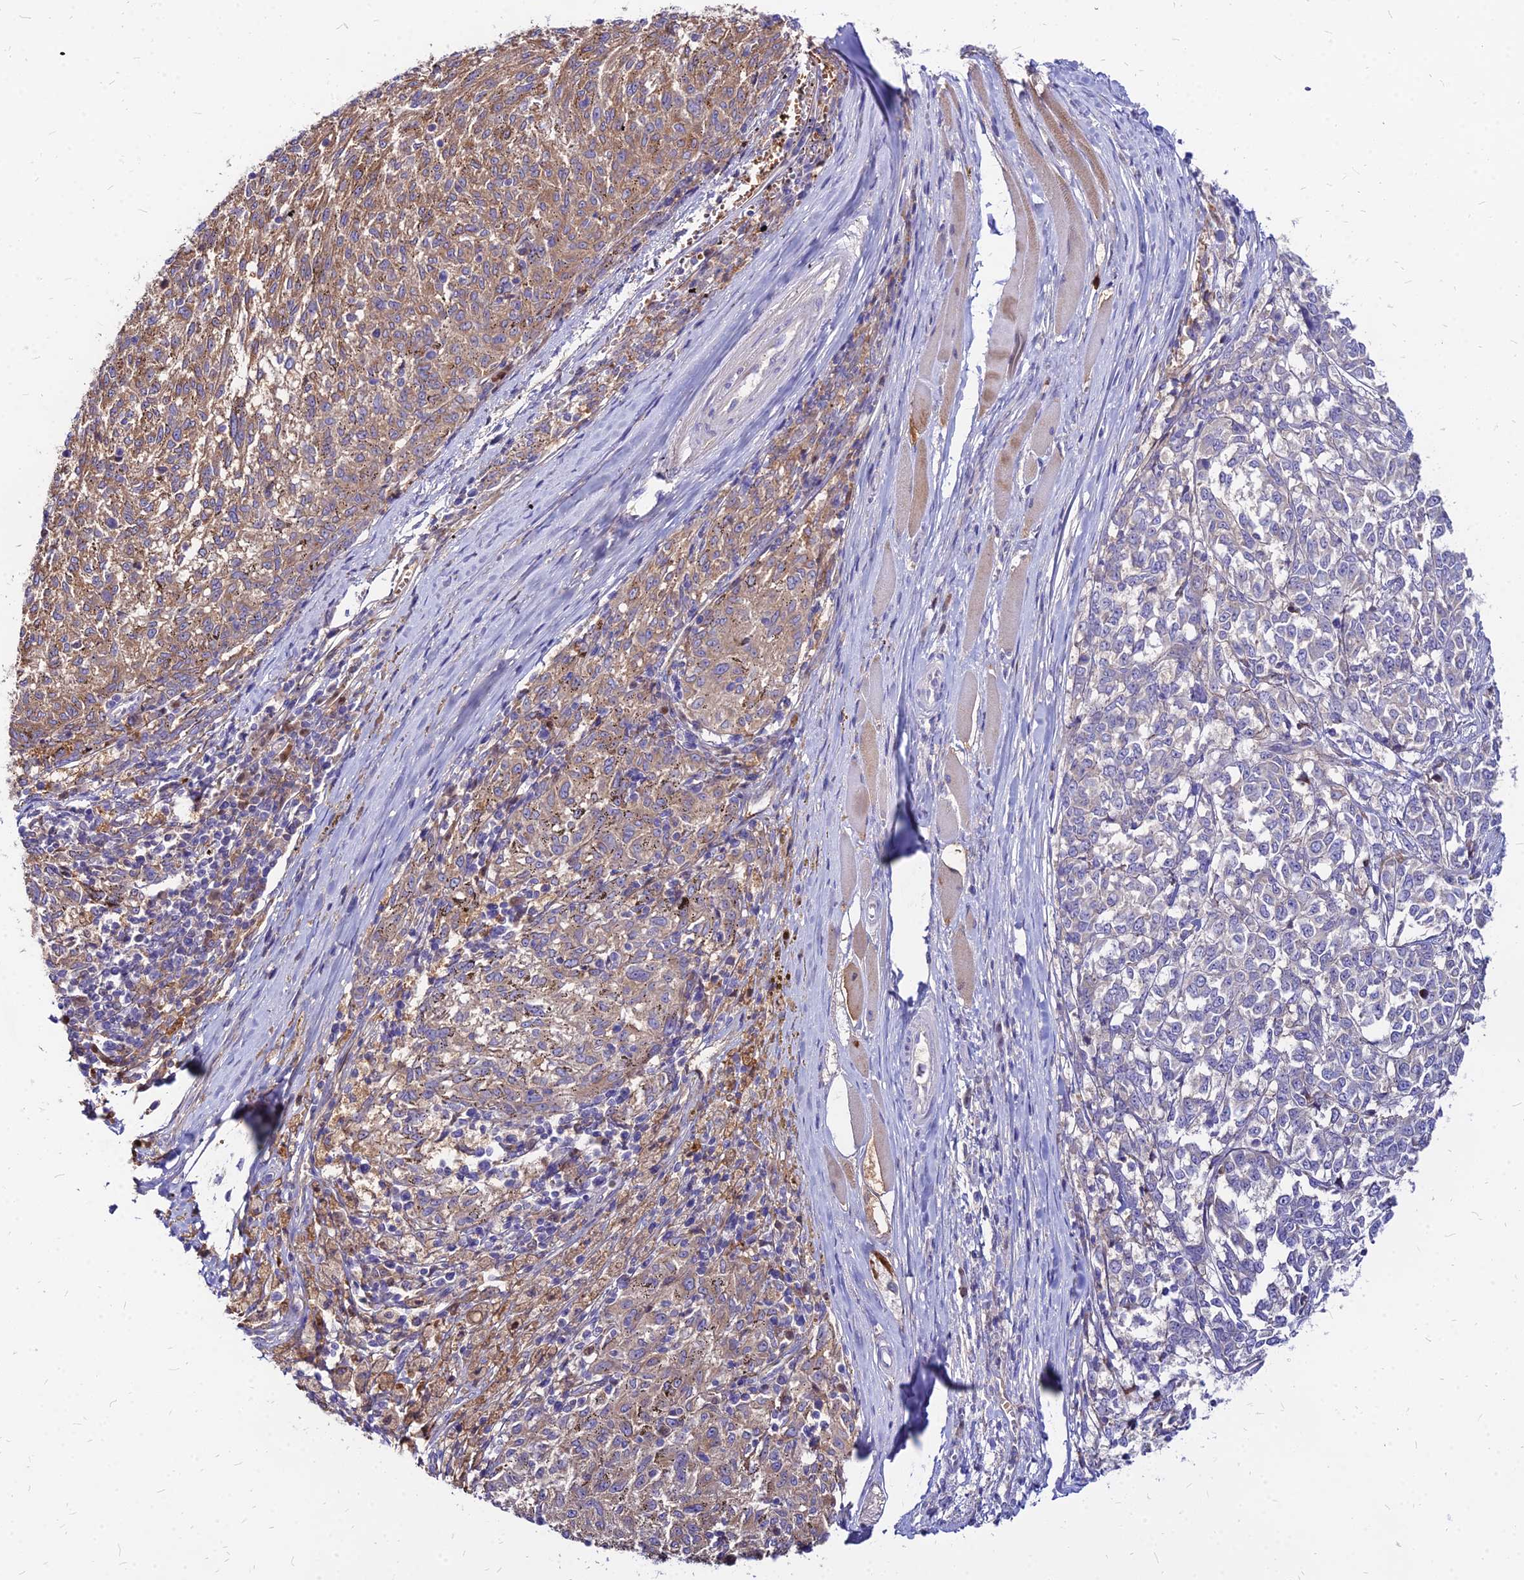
{"staining": {"intensity": "moderate", "quantity": ">75%", "location": "cytoplasmic/membranous"}, "tissue": "melanoma", "cell_type": "Tumor cells", "image_type": "cancer", "snomed": [{"axis": "morphology", "description": "Malignant melanoma, NOS"}, {"axis": "topography", "description": "Skin"}], "caption": "IHC image of melanoma stained for a protein (brown), which displays medium levels of moderate cytoplasmic/membranous positivity in about >75% of tumor cells.", "gene": "ACSM6", "patient": {"sex": "female", "age": 72}}